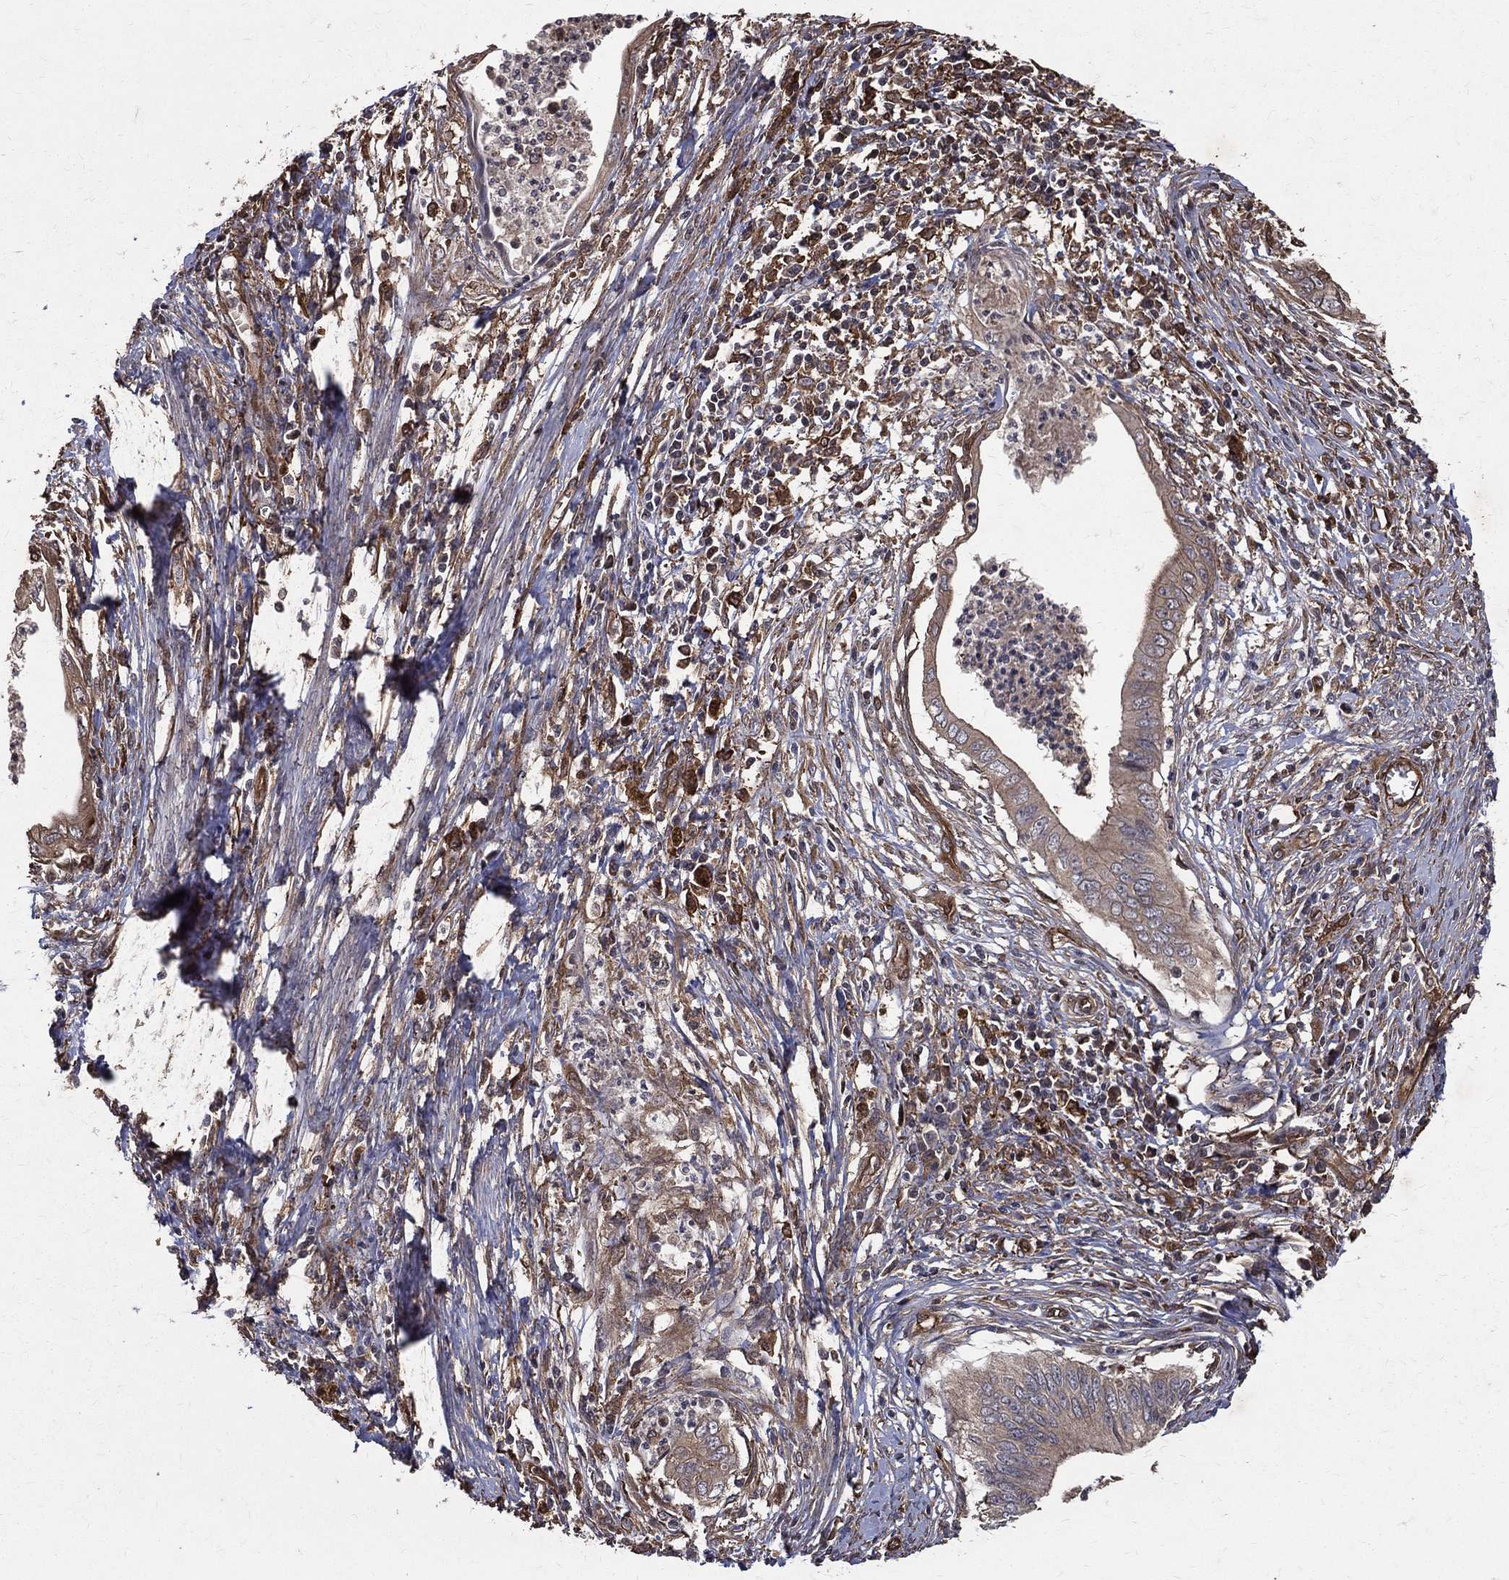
{"staining": {"intensity": "moderate", "quantity": "<25%", "location": "cytoplasmic/membranous"}, "tissue": "cervical cancer", "cell_type": "Tumor cells", "image_type": "cancer", "snomed": [{"axis": "morphology", "description": "Adenocarcinoma, NOS"}, {"axis": "topography", "description": "Cervix"}], "caption": "Immunohistochemical staining of human cervical cancer shows low levels of moderate cytoplasmic/membranous protein staining in approximately <25% of tumor cells.", "gene": "DPYSL2", "patient": {"sex": "female", "age": 42}}